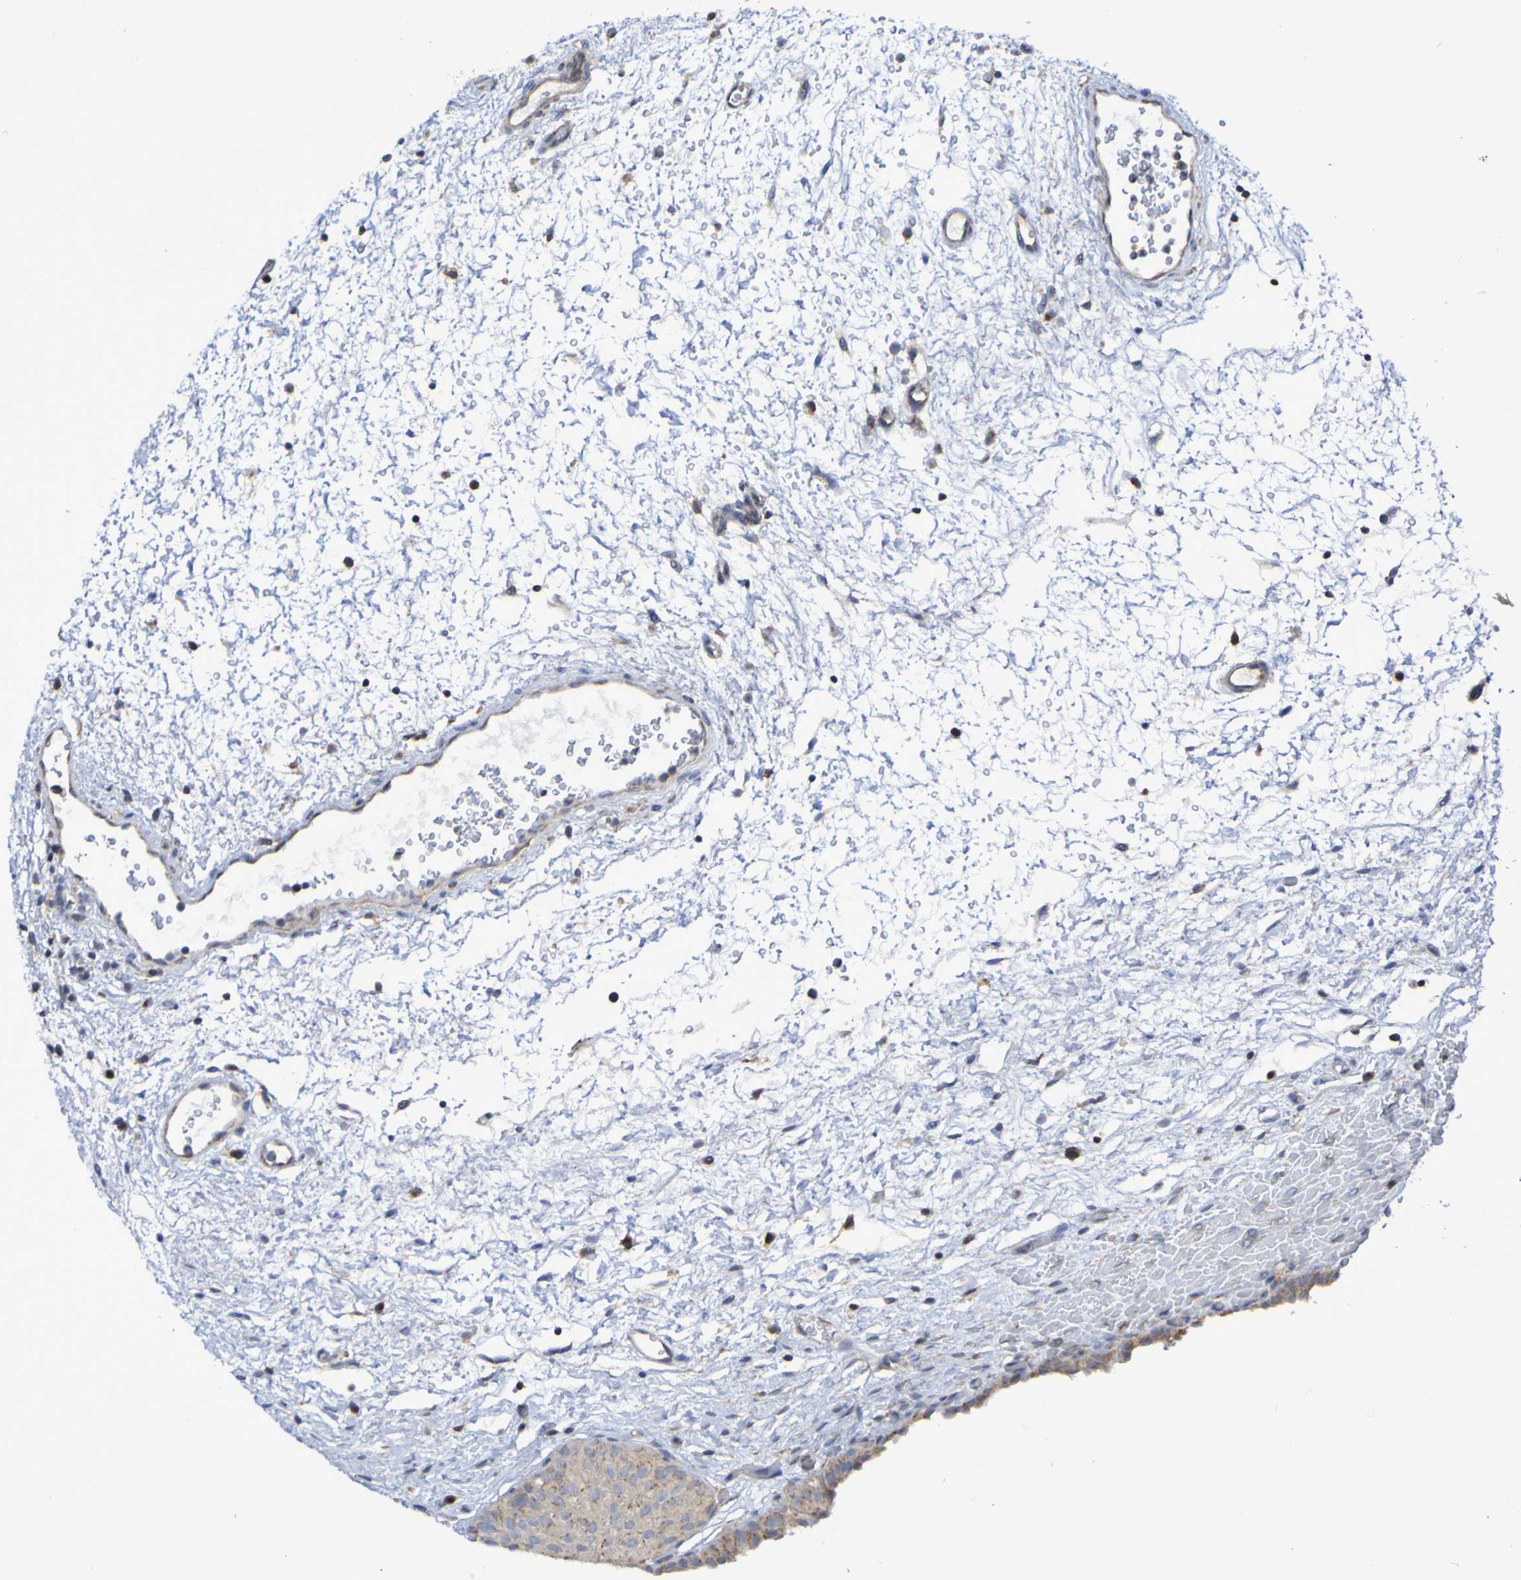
{"staining": {"intensity": "strong", "quantity": "<25%", "location": "cytoplasmic/membranous"}, "tissue": "urinary bladder", "cell_type": "Urothelial cells", "image_type": "normal", "snomed": [{"axis": "morphology", "description": "Normal tissue, NOS"}, {"axis": "topography", "description": "Urinary bladder"}], "caption": "The photomicrograph exhibits immunohistochemical staining of benign urinary bladder. There is strong cytoplasmic/membranous staining is seen in about <25% of urothelial cells. The staining was performed using DAB to visualize the protein expression in brown, while the nuclei were stained in blue with hematoxylin (Magnification: 20x).", "gene": "LMBRD2", "patient": {"sex": "male", "age": 46}}